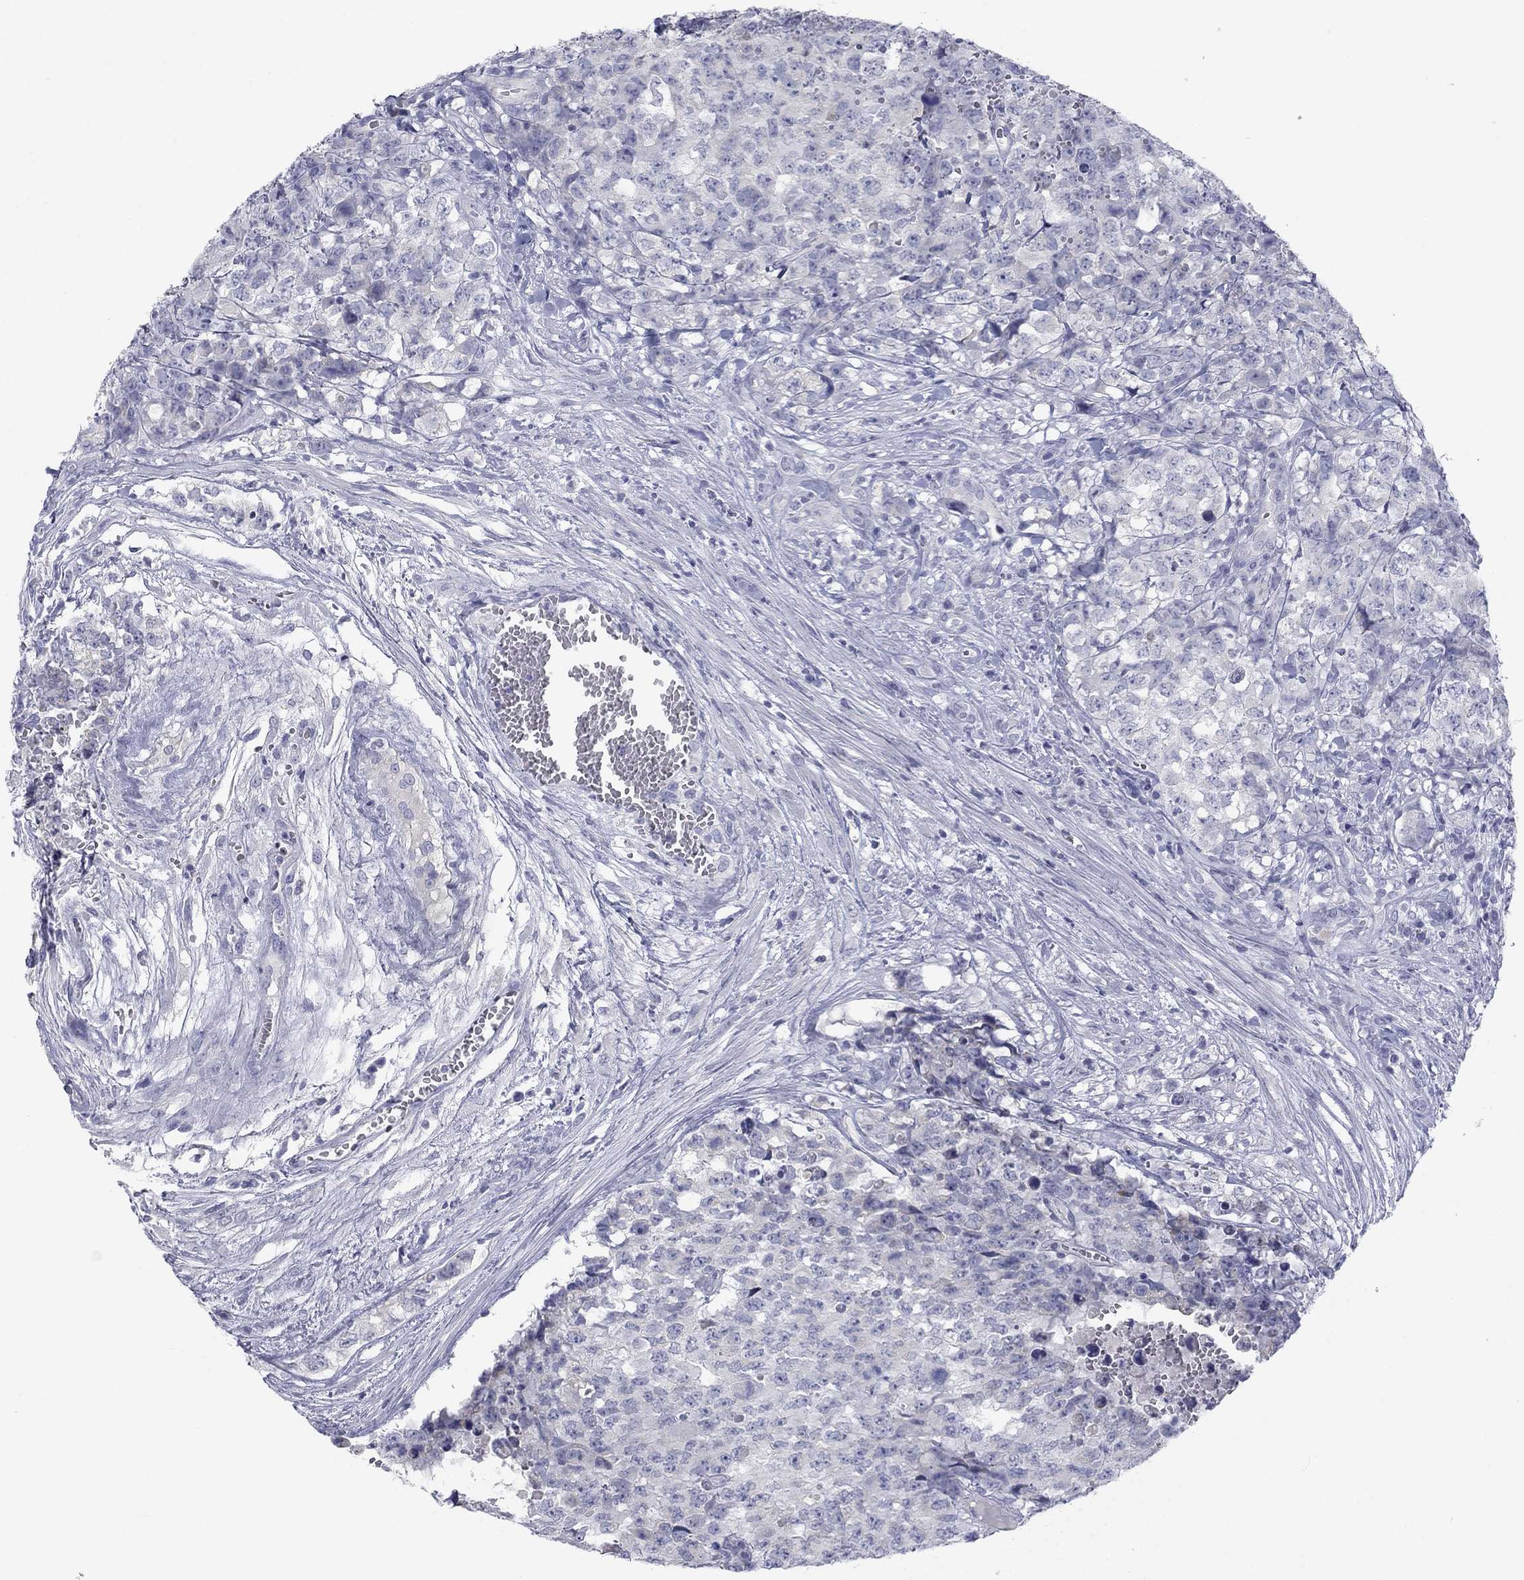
{"staining": {"intensity": "negative", "quantity": "none", "location": "none"}, "tissue": "testis cancer", "cell_type": "Tumor cells", "image_type": "cancer", "snomed": [{"axis": "morphology", "description": "Carcinoma, Embryonal, NOS"}, {"axis": "topography", "description": "Testis"}], "caption": "Tumor cells are negative for protein expression in human embryonal carcinoma (testis).", "gene": "CALB1", "patient": {"sex": "male", "age": 23}}